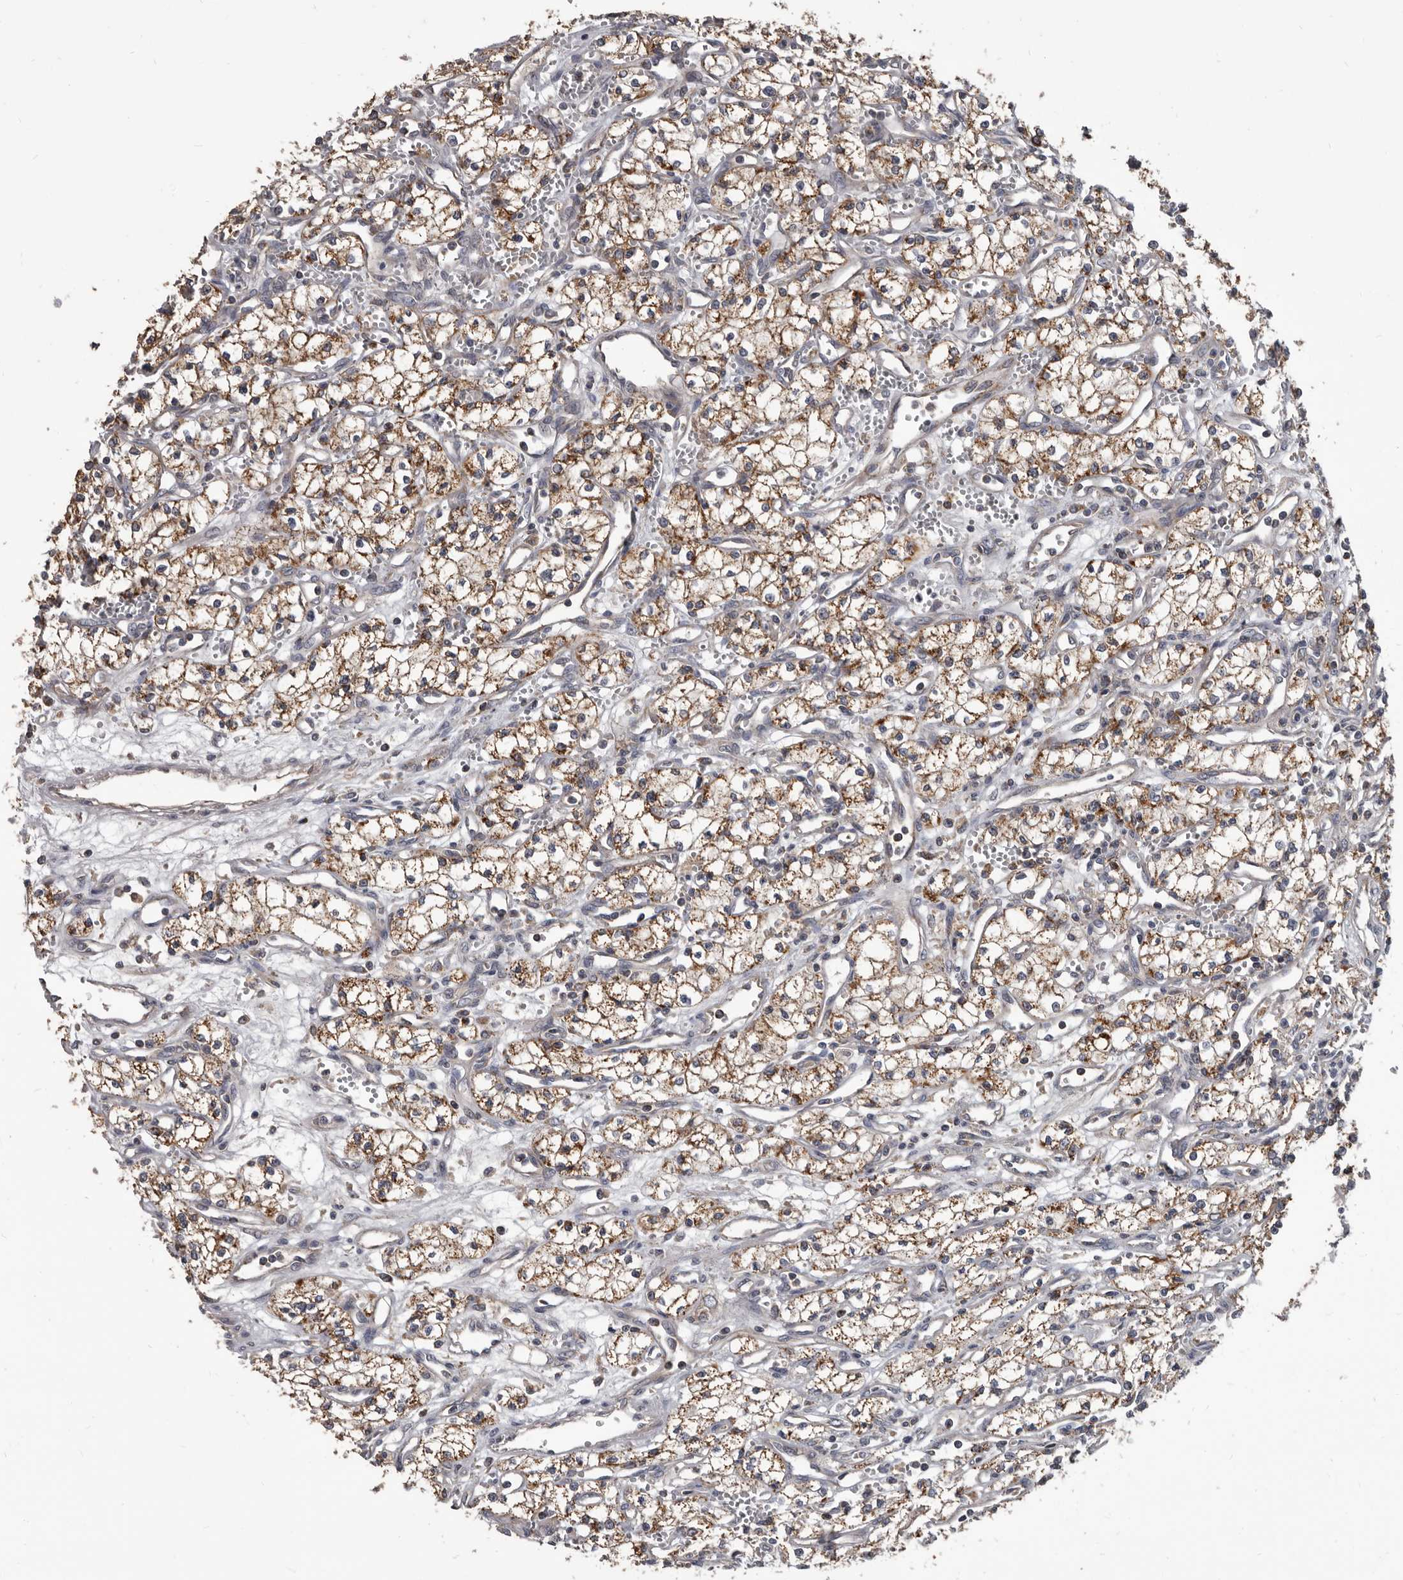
{"staining": {"intensity": "moderate", "quantity": ">75%", "location": "cytoplasmic/membranous"}, "tissue": "renal cancer", "cell_type": "Tumor cells", "image_type": "cancer", "snomed": [{"axis": "morphology", "description": "Adenocarcinoma, NOS"}, {"axis": "topography", "description": "Kidney"}], "caption": "Approximately >75% of tumor cells in human adenocarcinoma (renal) demonstrate moderate cytoplasmic/membranous protein positivity as visualized by brown immunohistochemical staining.", "gene": "ALDH5A1", "patient": {"sex": "male", "age": 59}}